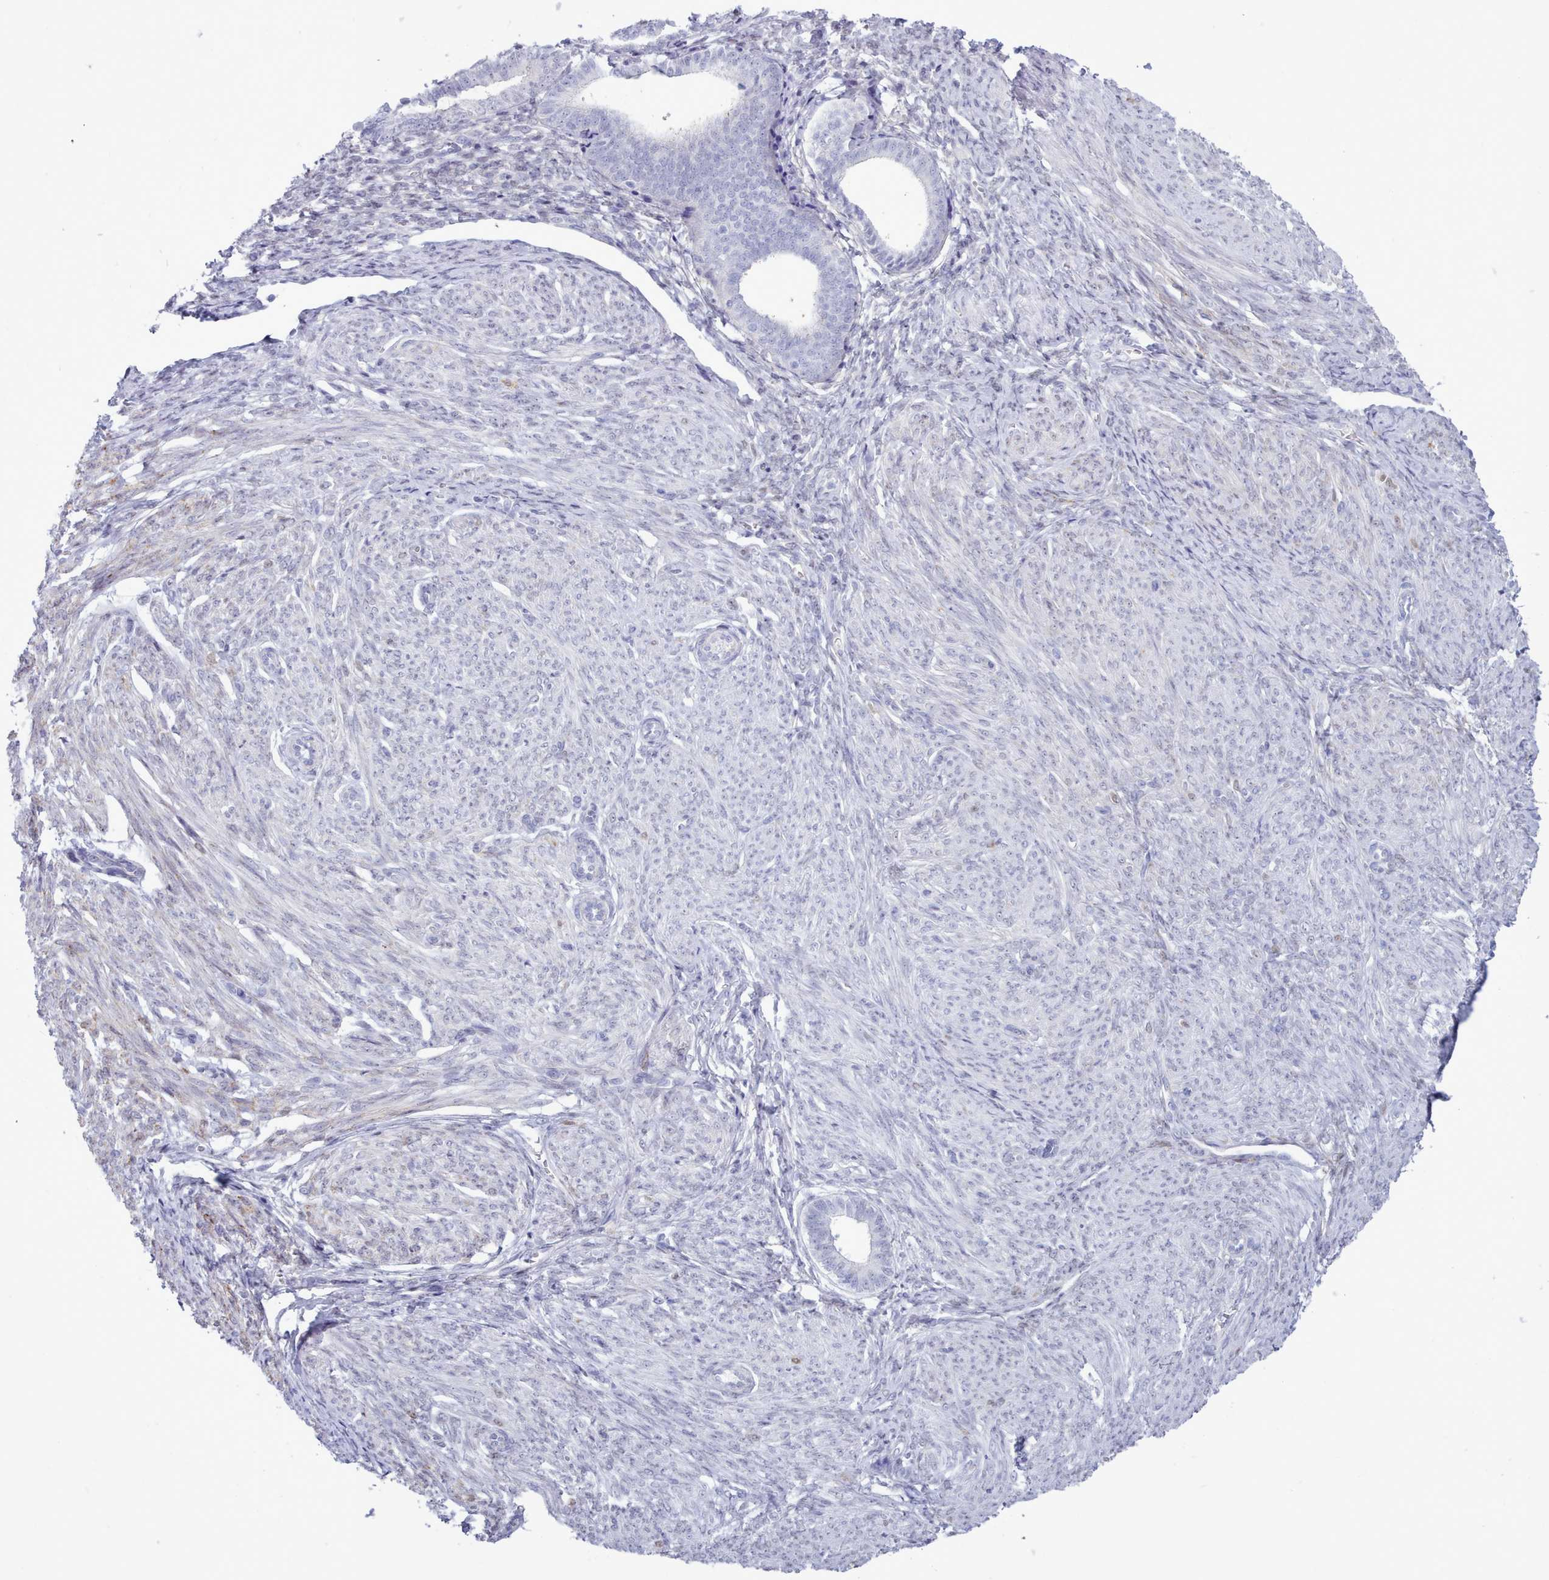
{"staining": {"intensity": "negative", "quantity": "none", "location": "none"}, "tissue": "endometrial cancer", "cell_type": "Tumor cells", "image_type": "cancer", "snomed": [{"axis": "morphology", "description": "Adenocarcinoma, NOS"}, {"axis": "topography", "description": "Endometrium"}], "caption": "DAB immunohistochemical staining of human endometrial cancer (adenocarcinoma) exhibits no significant staining in tumor cells.", "gene": "TMEM253", "patient": {"sex": "female", "age": 87}}